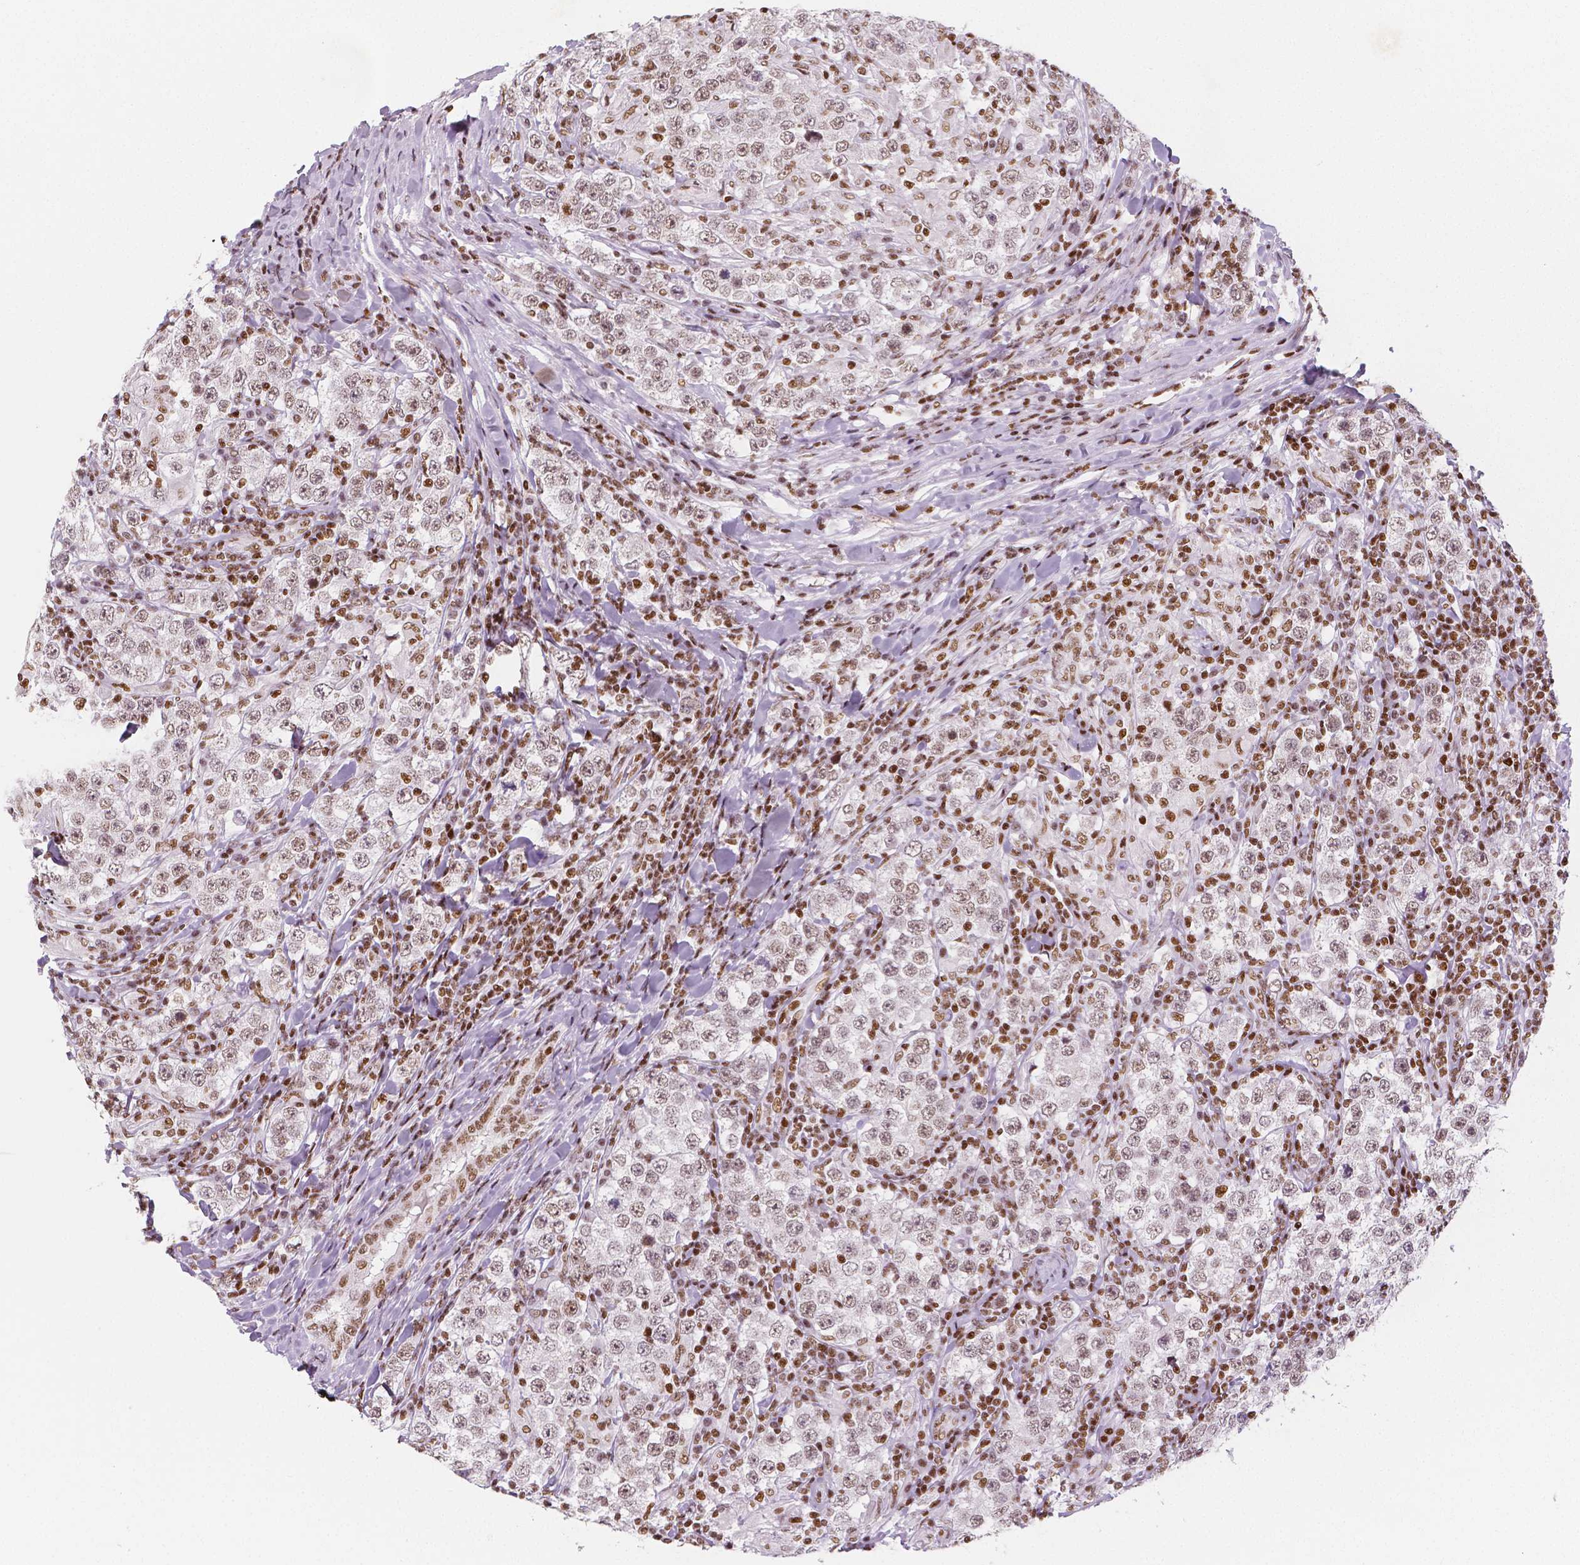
{"staining": {"intensity": "moderate", "quantity": ">75%", "location": "nuclear"}, "tissue": "testis cancer", "cell_type": "Tumor cells", "image_type": "cancer", "snomed": [{"axis": "morphology", "description": "Seminoma, NOS"}, {"axis": "morphology", "description": "Carcinoma, Embryonal, NOS"}, {"axis": "topography", "description": "Testis"}], "caption": "Brown immunohistochemical staining in human embryonal carcinoma (testis) shows moderate nuclear expression in approximately >75% of tumor cells.", "gene": "HDAC1", "patient": {"sex": "male", "age": 41}}